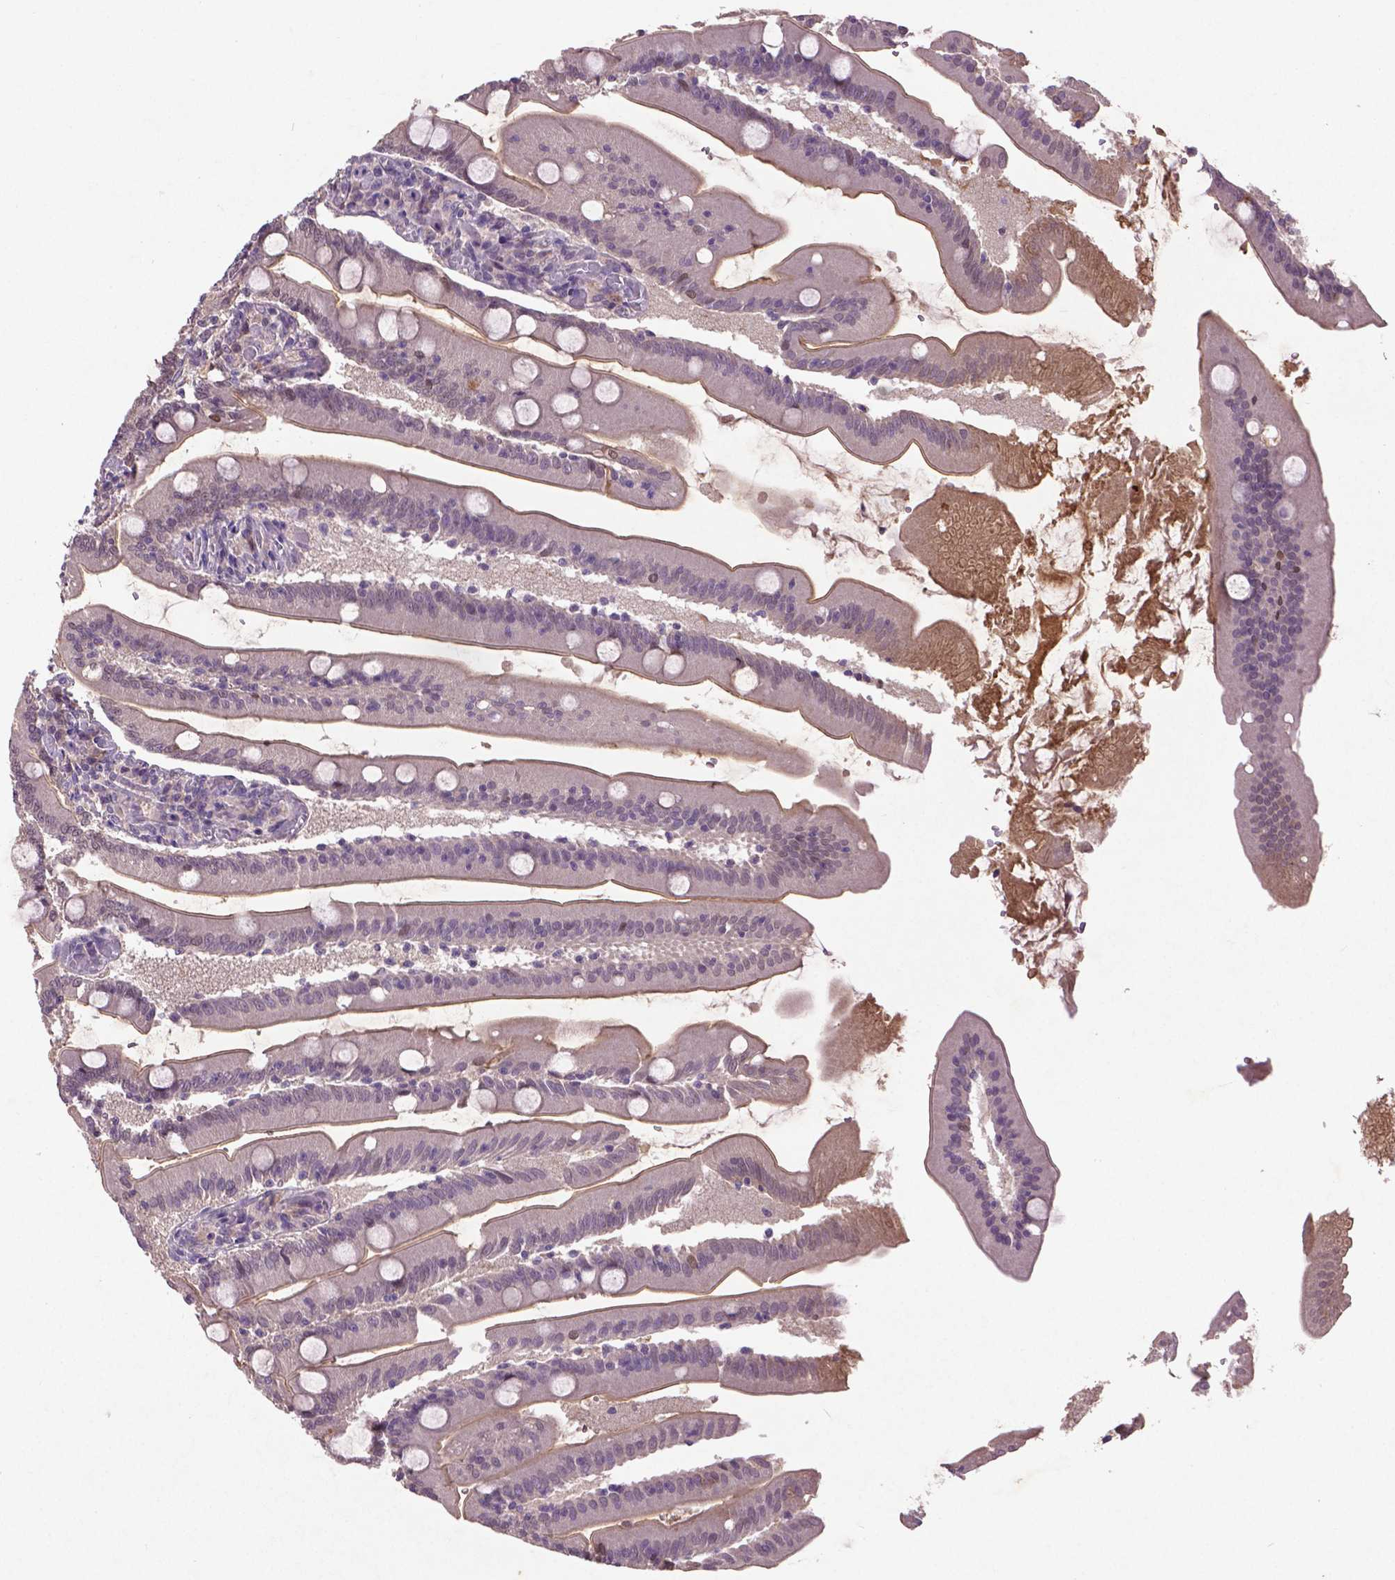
{"staining": {"intensity": "moderate", "quantity": "25%-75%", "location": "nuclear"}, "tissue": "small intestine", "cell_type": "Glandular cells", "image_type": "normal", "snomed": [{"axis": "morphology", "description": "Normal tissue, NOS"}, {"axis": "topography", "description": "Small intestine"}], "caption": "Small intestine stained with immunohistochemistry demonstrates moderate nuclear staining in about 25%-75% of glandular cells.", "gene": "SOX17", "patient": {"sex": "male", "age": 37}}